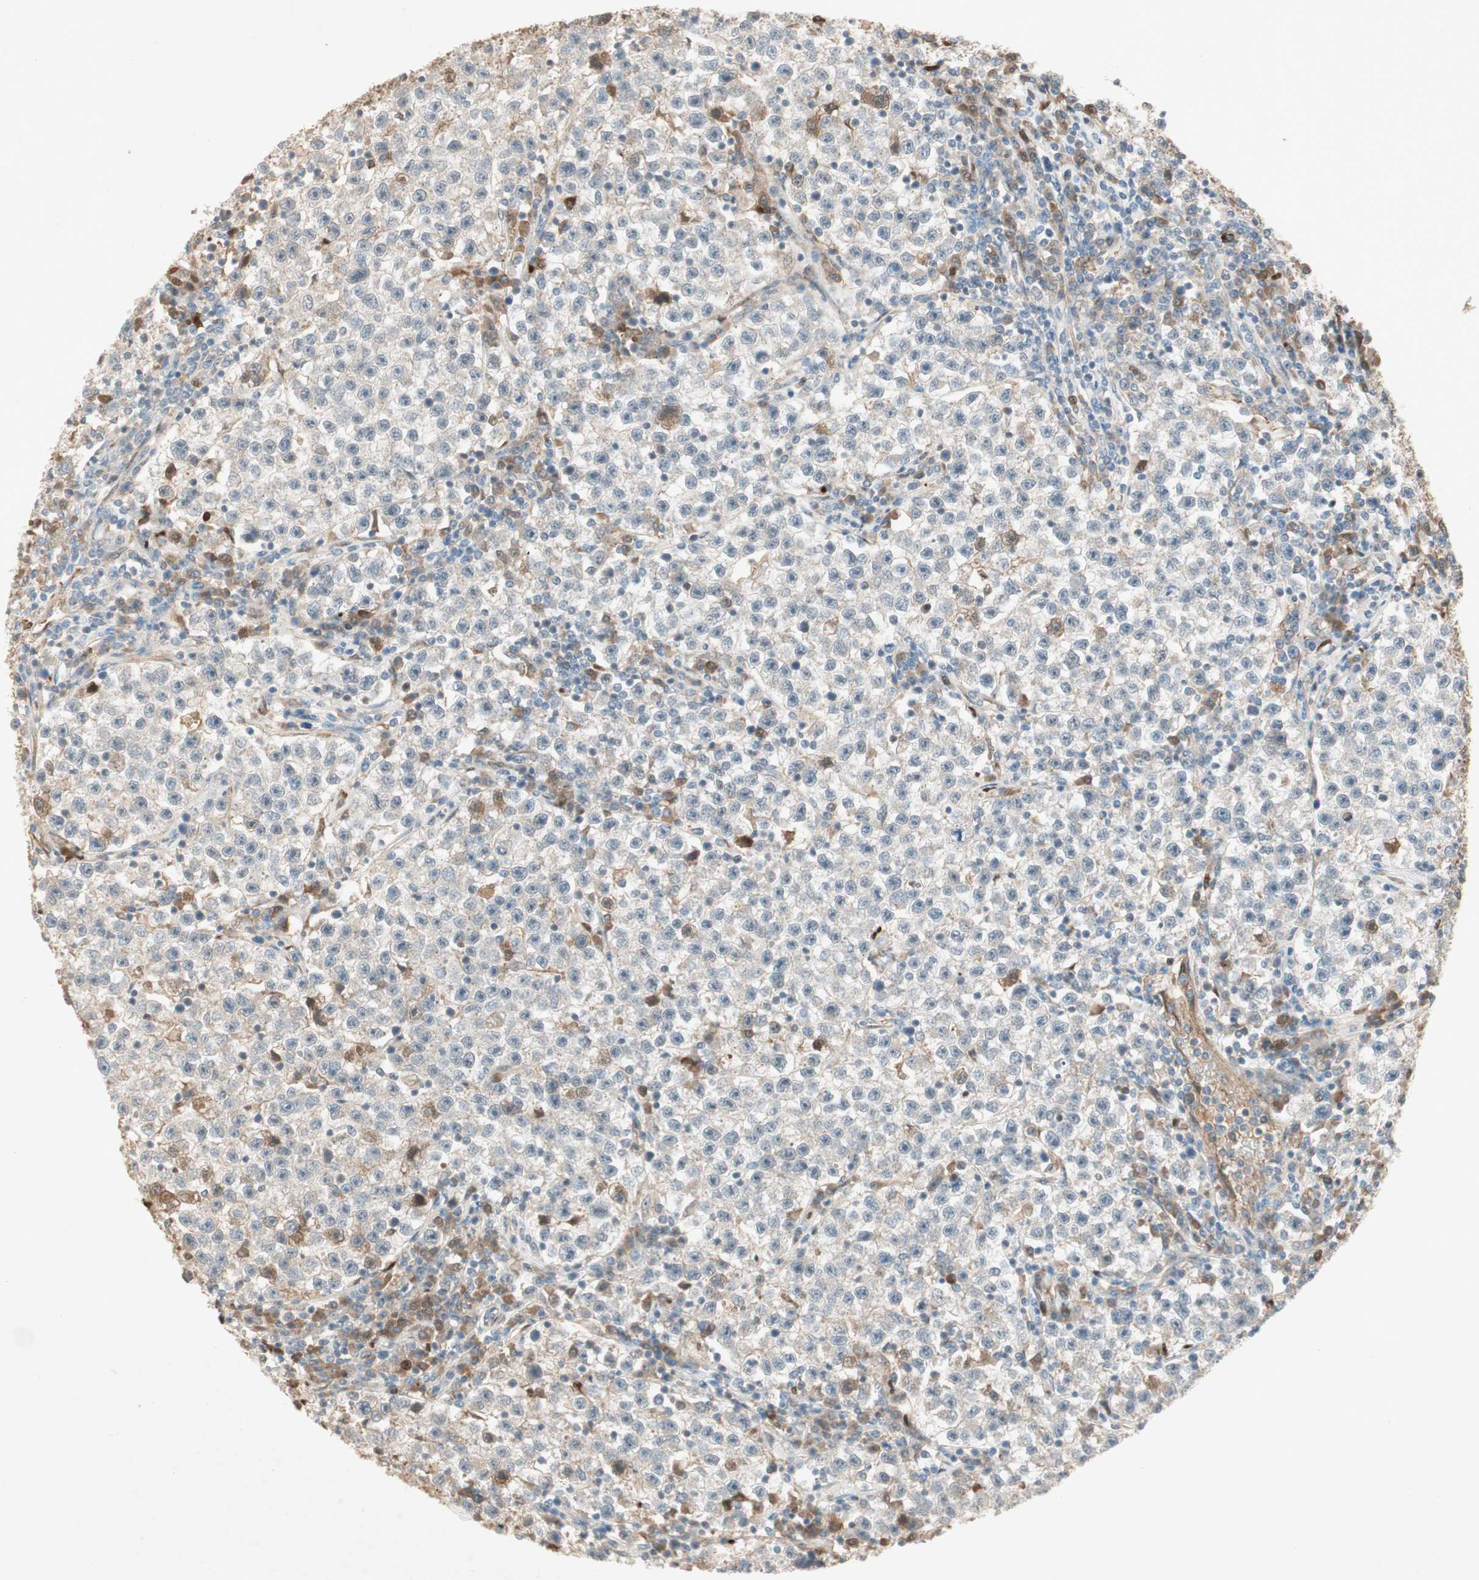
{"staining": {"intensity": "moderate", "quantity": "<25%", "location": "cytoplasmic/membranous"}, "tissue": "testis cancer", "cell_type": "Tumor cells", "image_type": "cancer", "snomed": [{"axis": "morphology", "description": "Seminoma, NOS"}, {"axis": "topography", "description": "Testis"}], "caption": "IHC (DAB (3,3'-diaminobenzidine)) staining of seminoma (testis) exhibits moderate cytoplasmic/membranous protein expression in approximately <25% of tumor cells. (DAB (3,3'-diaminobenzidine) IHC, brown staining for protein, blue staining for nuclei).", "gene": "RNGTT", "patient": {"sex": "male", "age": 22}}